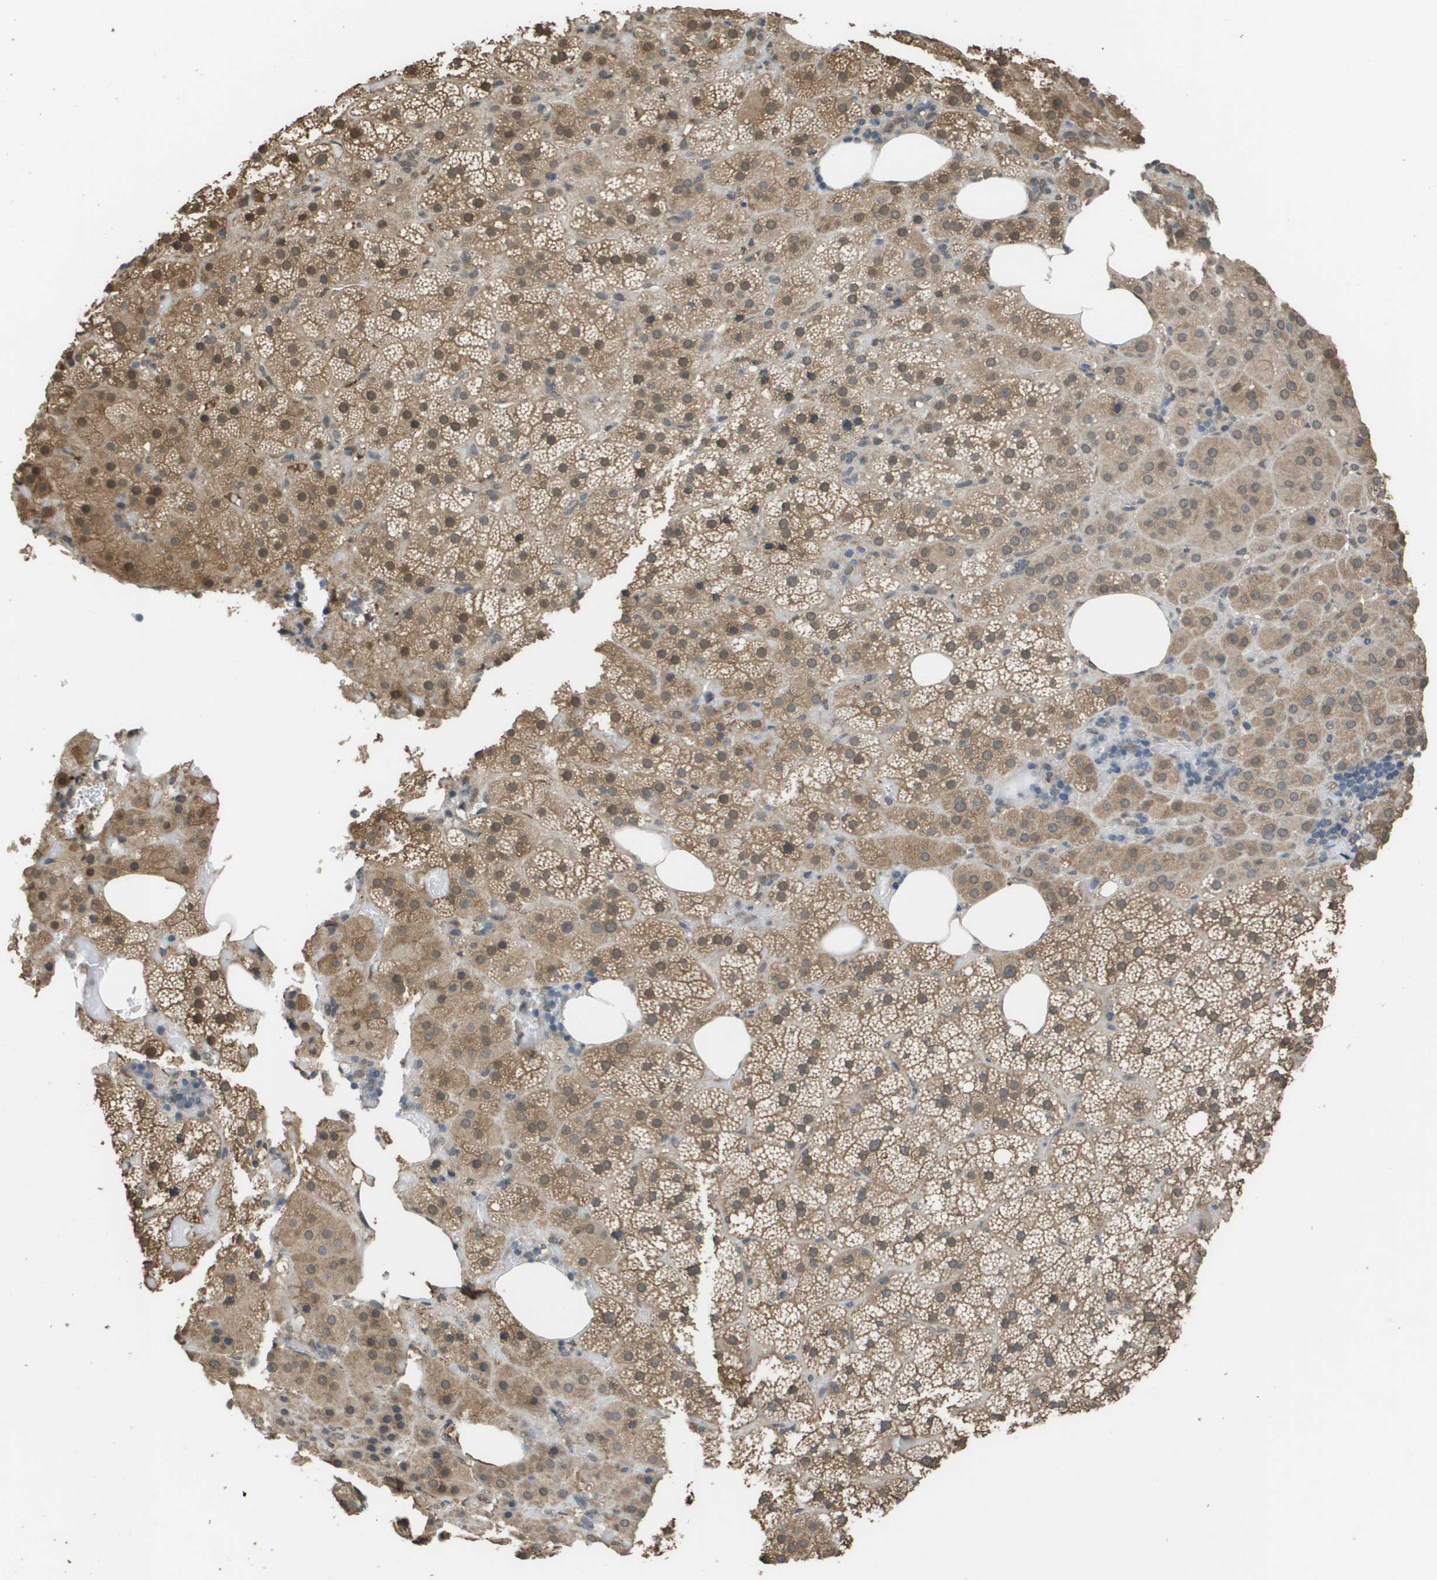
{"staining": {"intensity": "moderate", "quantity": ">75%", "location": "cytoplasmic/membranous,nuclear"}, "tissue": "adrenal gland", "cell_type": "Glandular cells", "image_type": "normal", "snomed": [{"axis": "morphology", "description": "Normal tissue, NOS"}, {"axis": "topography", "description": "Adrenal gland"}], "caption": "Adrenal gland was stained to show a protein in brown. There is medium levels of moderate cytoplasmic/membranous,nuclear staining in approximately >75% of glandular cells.", "gene": "NDRG2", "patient": {"sex": "female", "age": 59}}